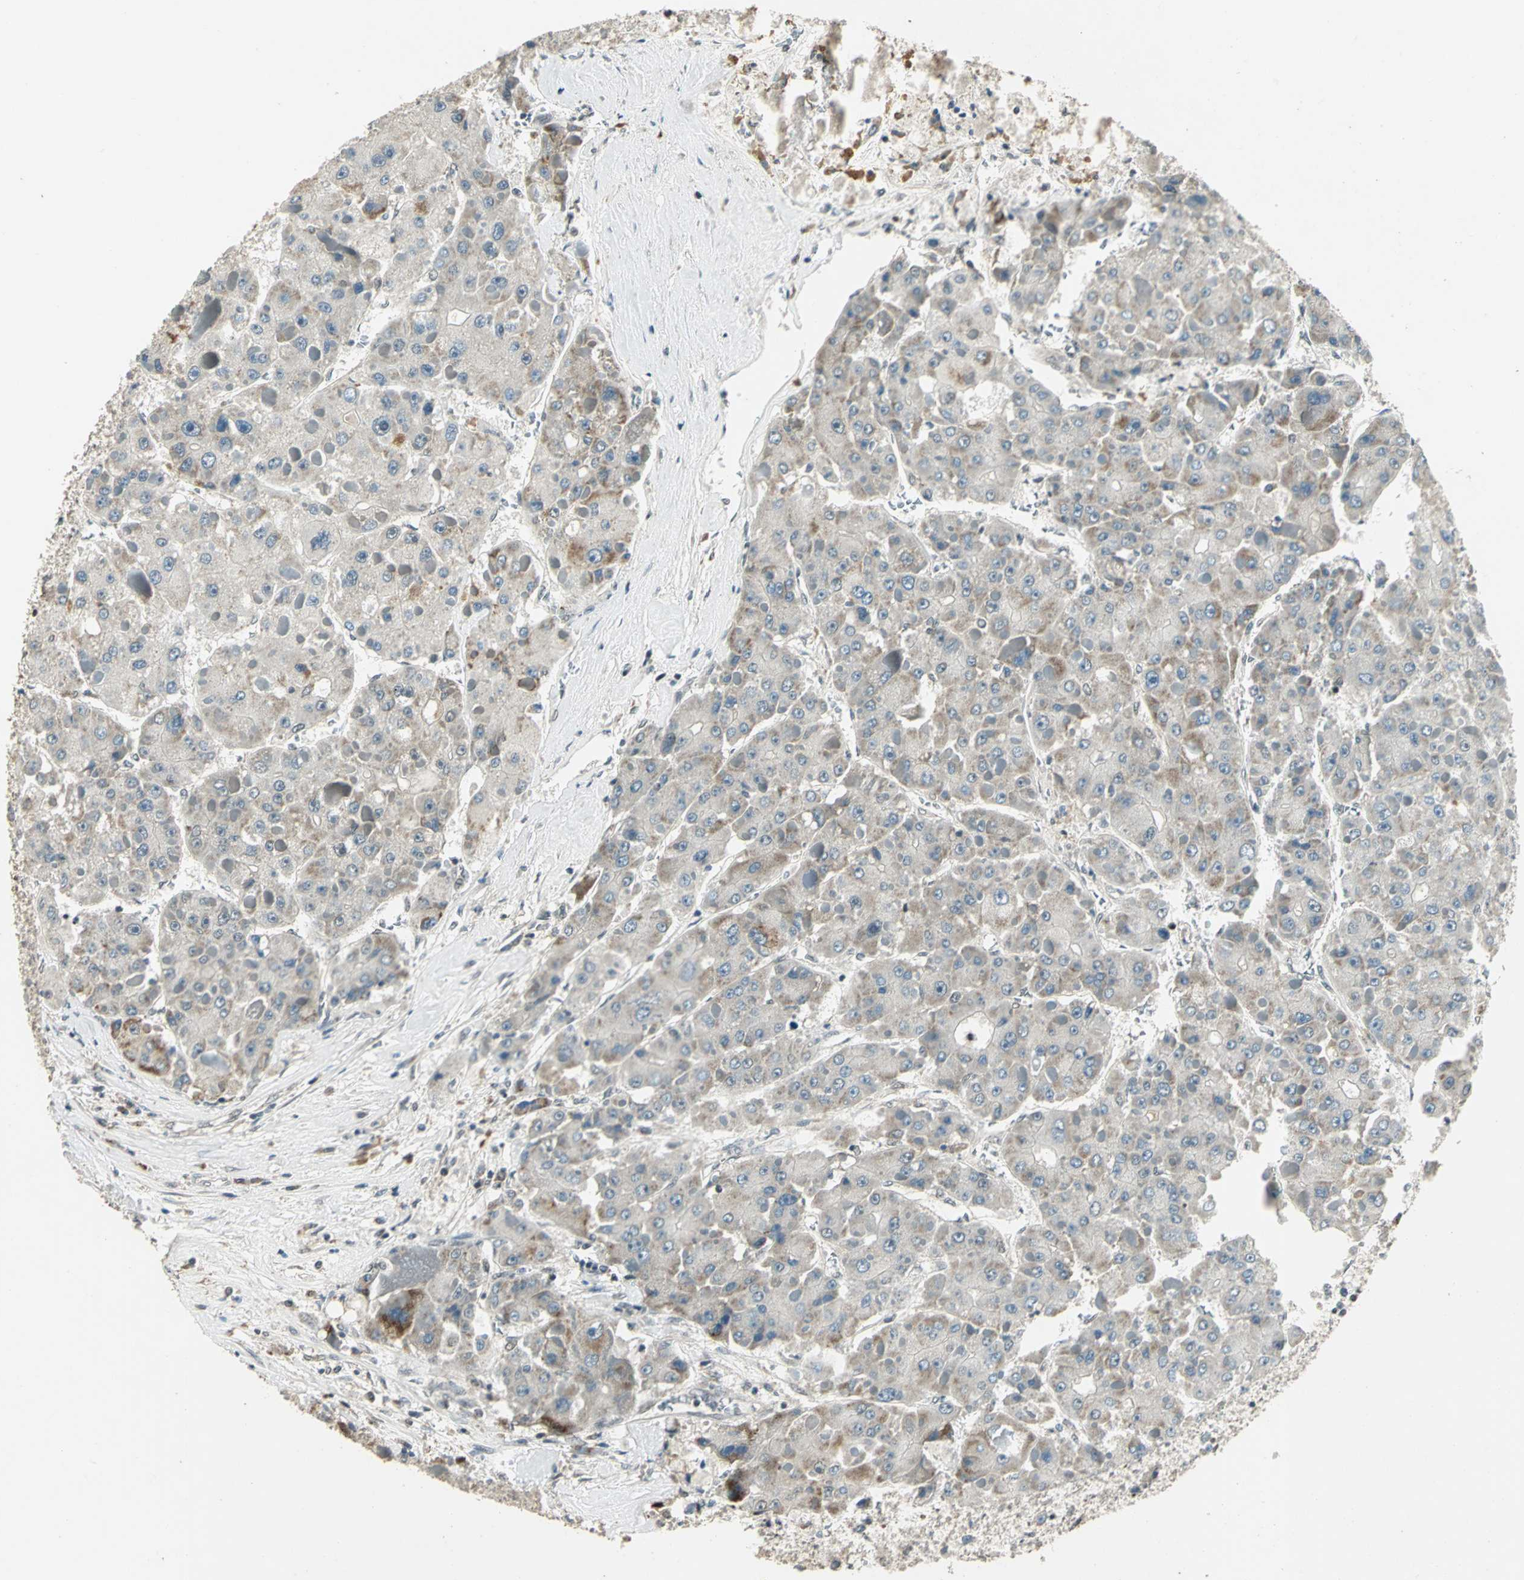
{"staining": {"intensity": "weak", "quantity": "<25%", "location": "cytoplasmic/membranous"}, "tissue": "liver cancer", "cell_type": "Tumor cells", "image_type": "cancer", "snomed": [{"axis": "morphology", "description": "Carcinoma, Hepatocellular, NOS"}, {"axis": "topography", "description": "Liver"}], "caption": "This is an IHC histopathology image of liver cancer. There is no positivity in tumor cells.", "gene": "RAD17", "patient": {"sex": "female", "age": 73}}